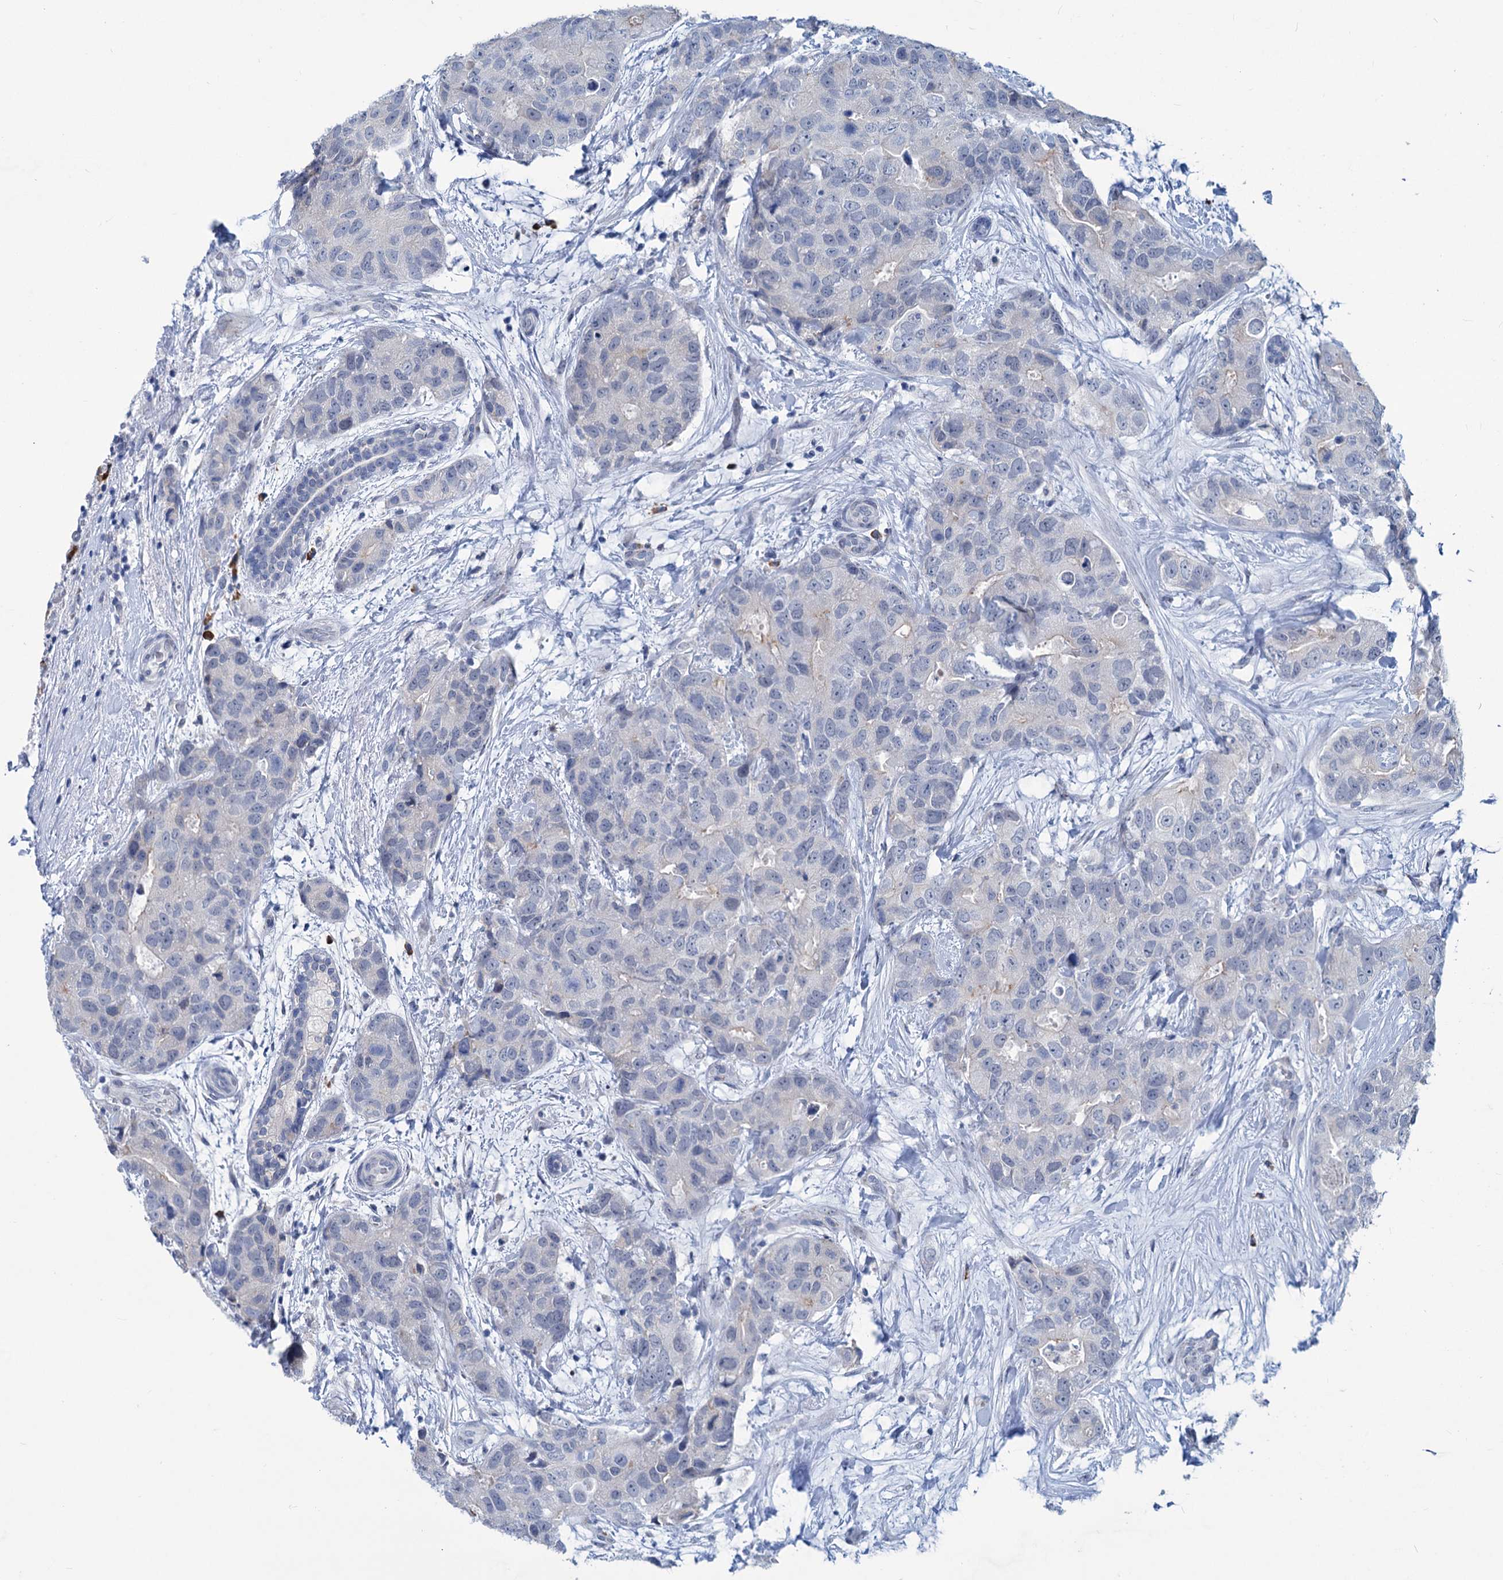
{"staining": {"intensity": "negative", "quantity": "none", "location": "none"}, "tissue": "breast cancer", "cell_type": "Tumor cells", "image_type": "cancer", "snomed": [{"axis": "morphology", "description": "Duct carcinoma"}, {"axis": "topography", "description": "Breast"}], "caption": "A micrograph of breast intraductal carcinoma stained for a protein demonstrates no brown staining in tumor cells.", "gene": "NEU3", "patient": {"sex": "female", "age": 62}}